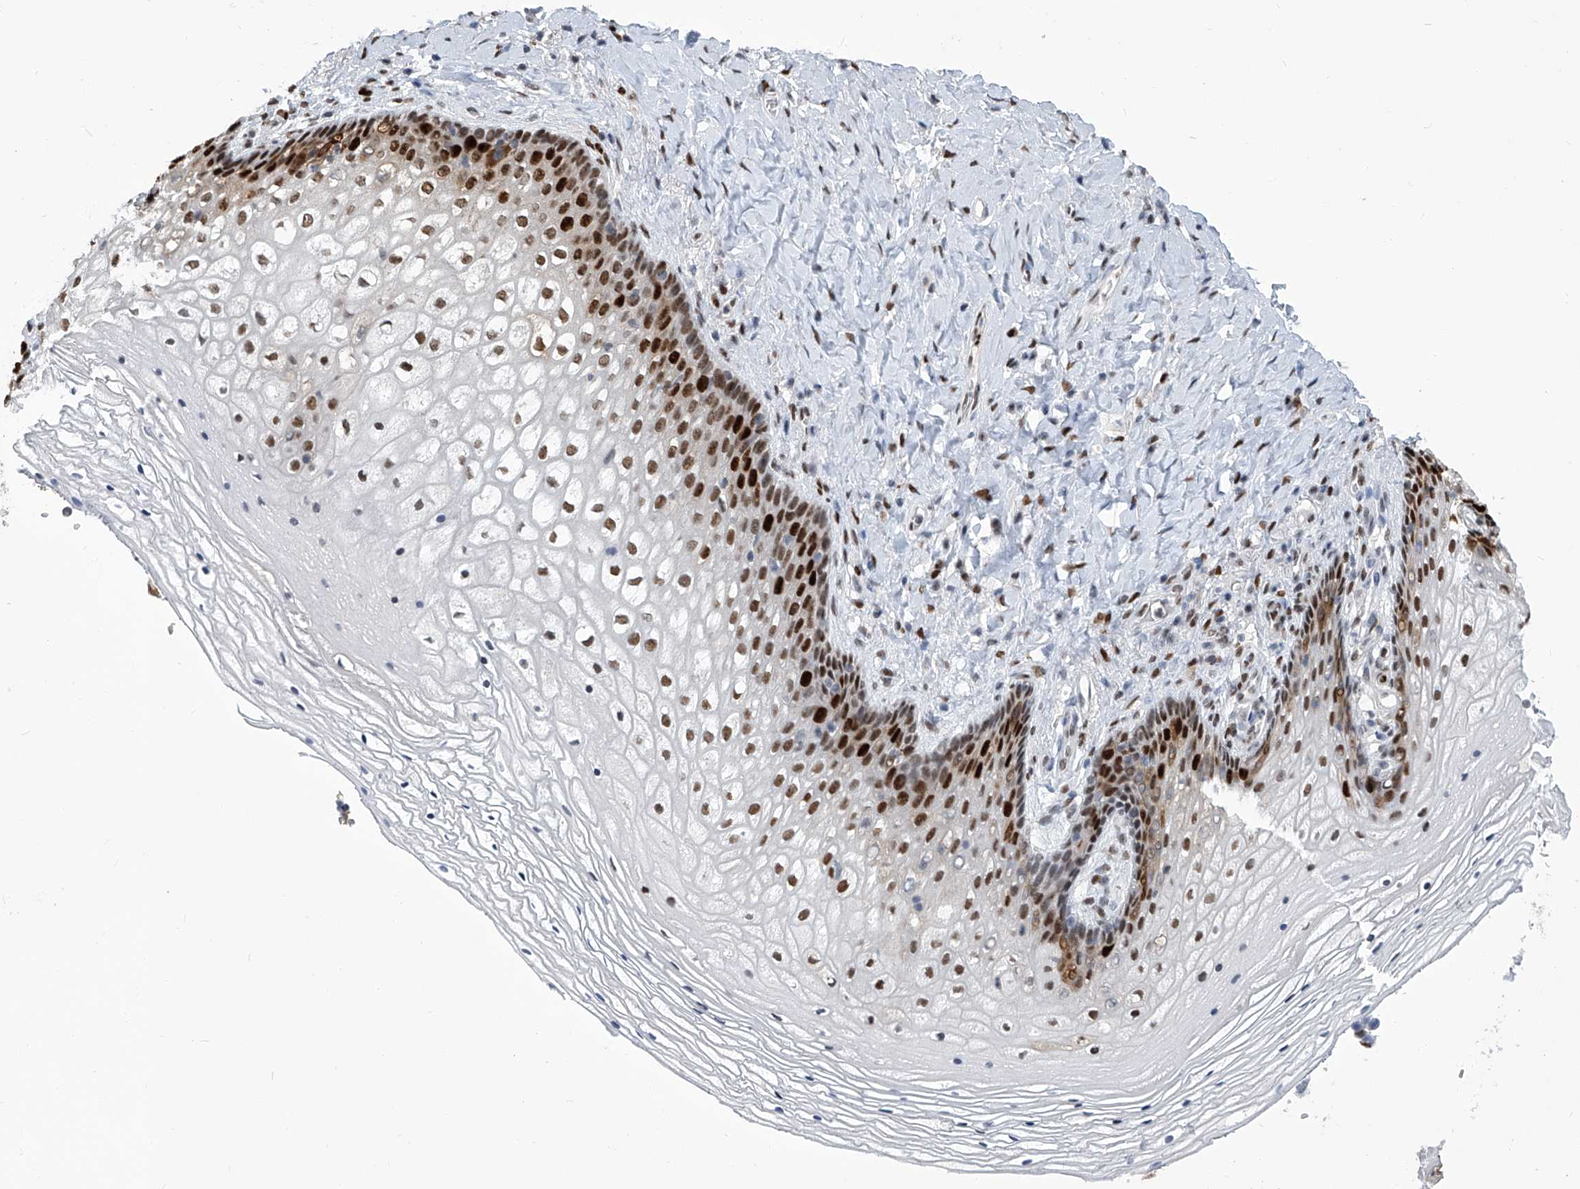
{"staining": {"intensity": "strong", "quantity": ">75%", "location": "nuclear"}, "tissue": "vagina", "cell_type": "Squamous epithelial cells", "image_type": "normal", "snomed": [{"axis": "morphology", "description": "Normal tissue, NOS"}, {"axis": "topography", "description": "Vagina"}], "caption": "About >75% of squamous epithelial cells in benign human vagina exhibit strong nuclear protein staining as visualized by brown immunohistochemical staining.", "gene": "PCNA", "patient": {"sex": "female", "age": 60}}